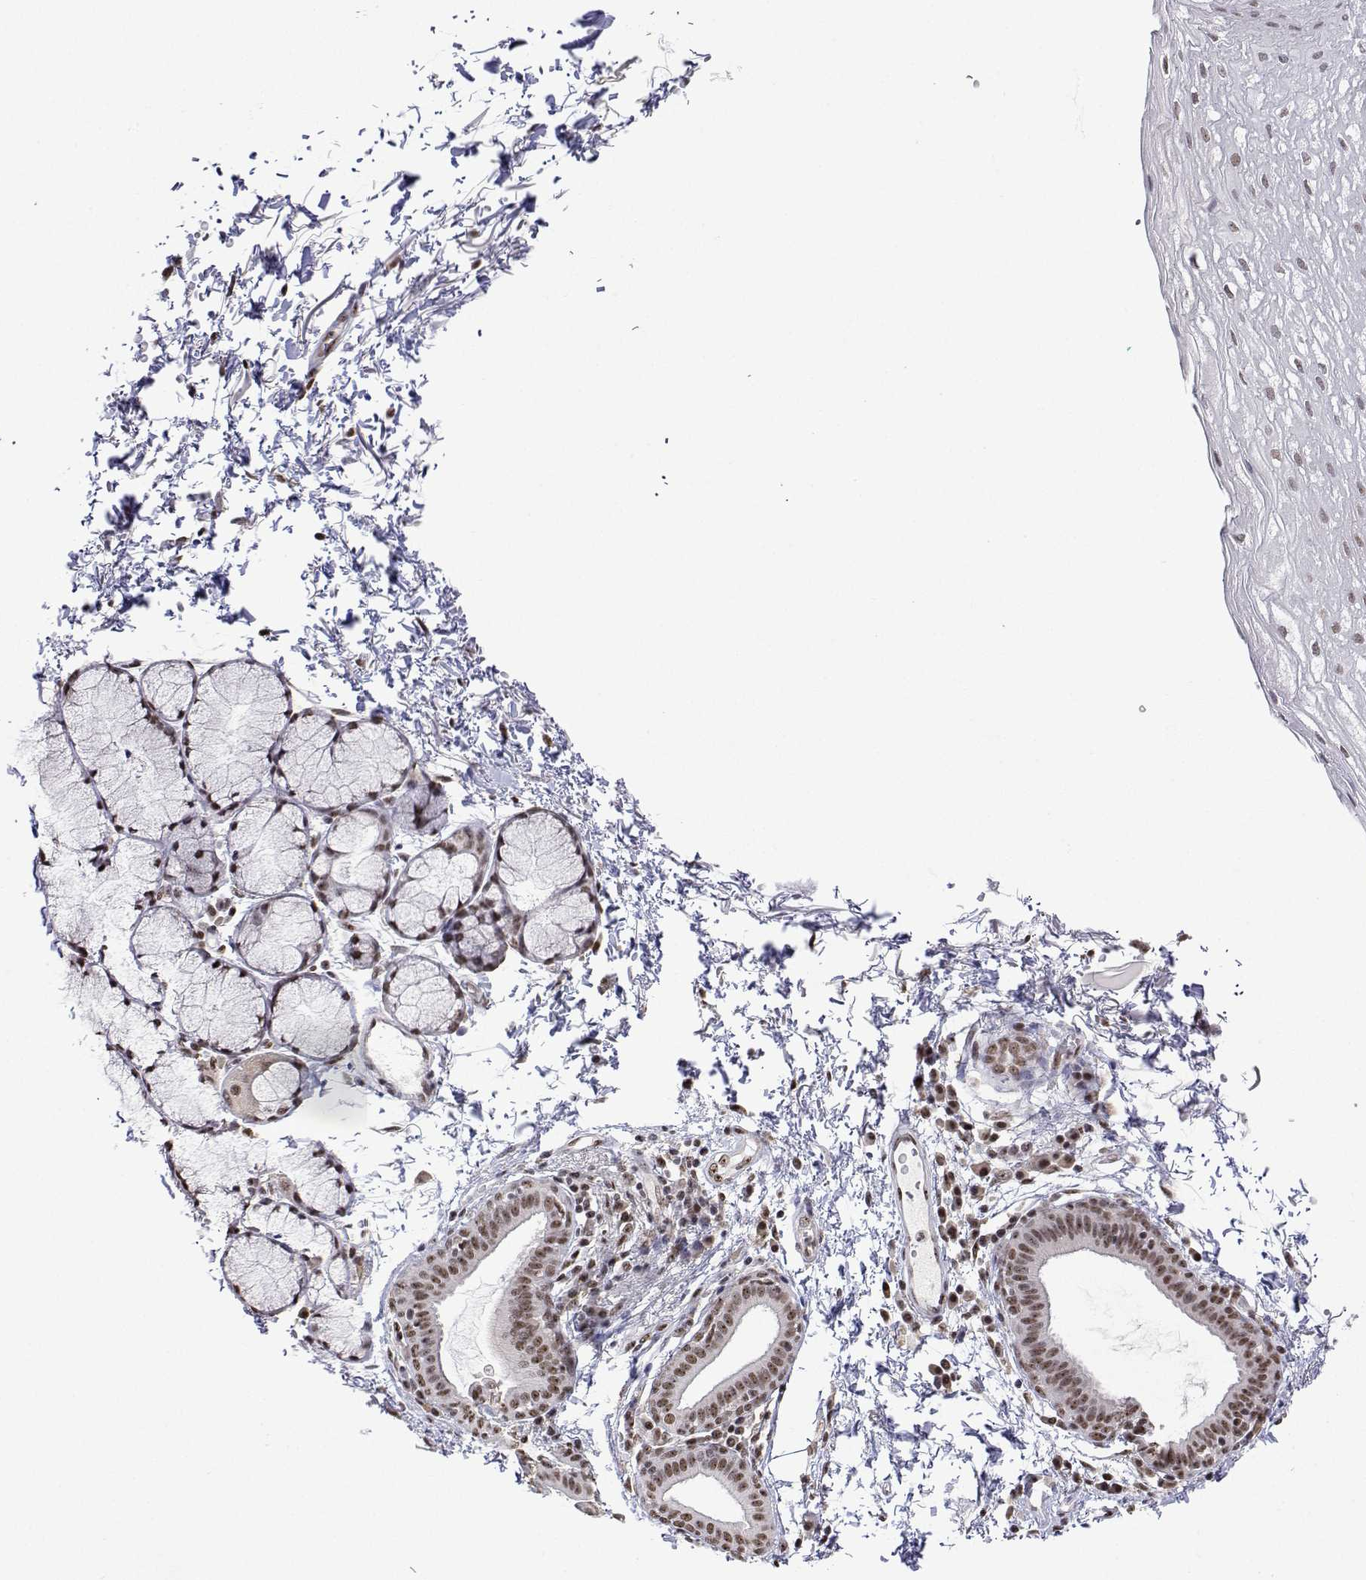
{"staining": {"intensity": "moderate", "quantity": ">75%", "location": "nuclear"}, "tissue": "esophagus", "cell_type": "Squamous epithelial cells", "image_type": "normal", "snomed": [{"axis": "morphology", "description": "Normal tissue, NOS"}, {"axis": "topography", "description": "Esophagus"}], "caption": "Moderate nuclear staining for a protein is identified in approximately >75% of squamous epithelial cells of normal esophagus using immunohistochemistry (IHC).", "gene": "ADAR", "patient": {"sex": "female", "age": 81}}